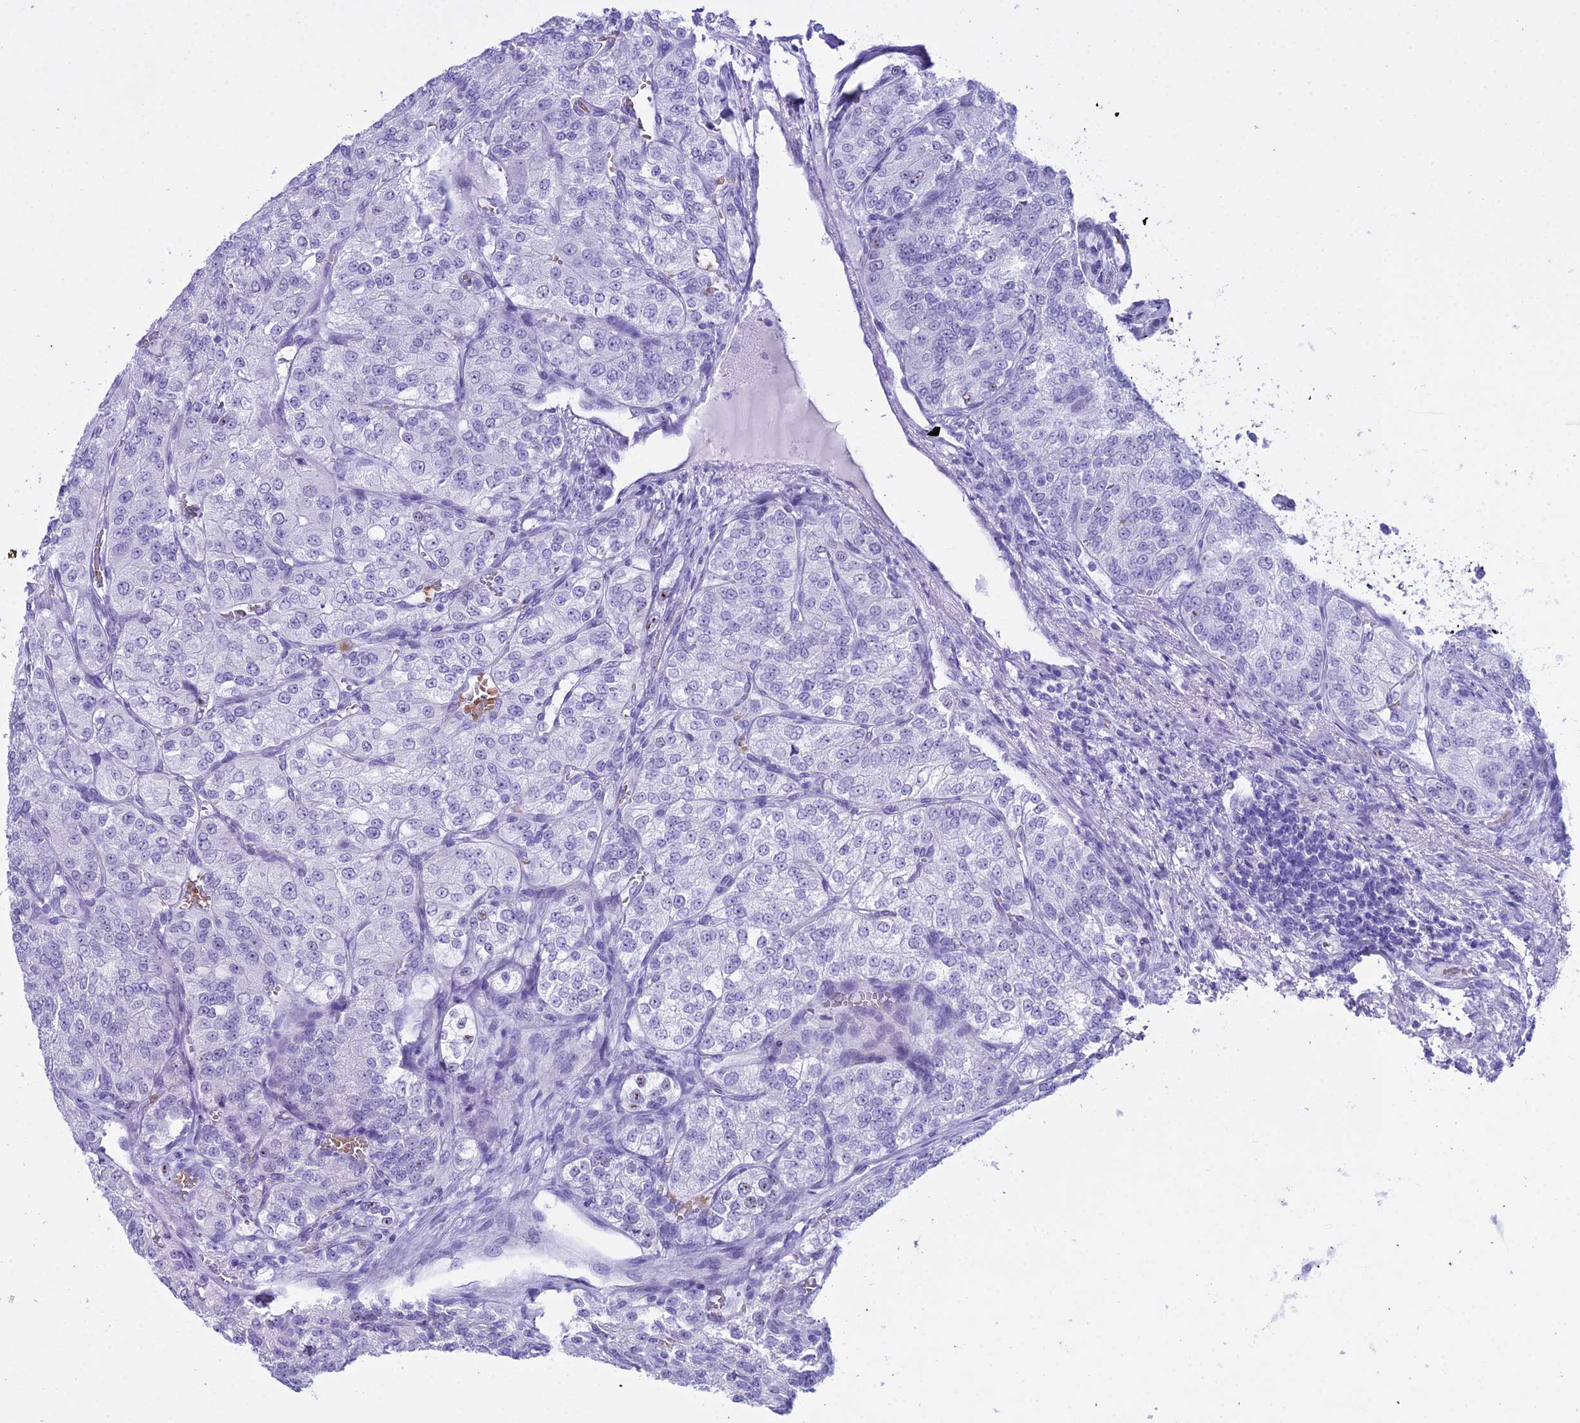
{"staining": {"intensity": "negative", "quantity": "none", "location": "none"}, "tissue": "renal cancer", "cell_type": "Tumor cells", "image_type": "cancer", "snomed": [{"axis": "morphology", "description": "Adenocarcinoma, NOS"}, {"axis": "topography", "description": "Kidney"}], "caption": "An image of adenocarcinoma (renal) stained for a protein displays no brown staining in tumor cells.", "gene": "RNPS1", "patient": {"sex": "female", "age": 63}}